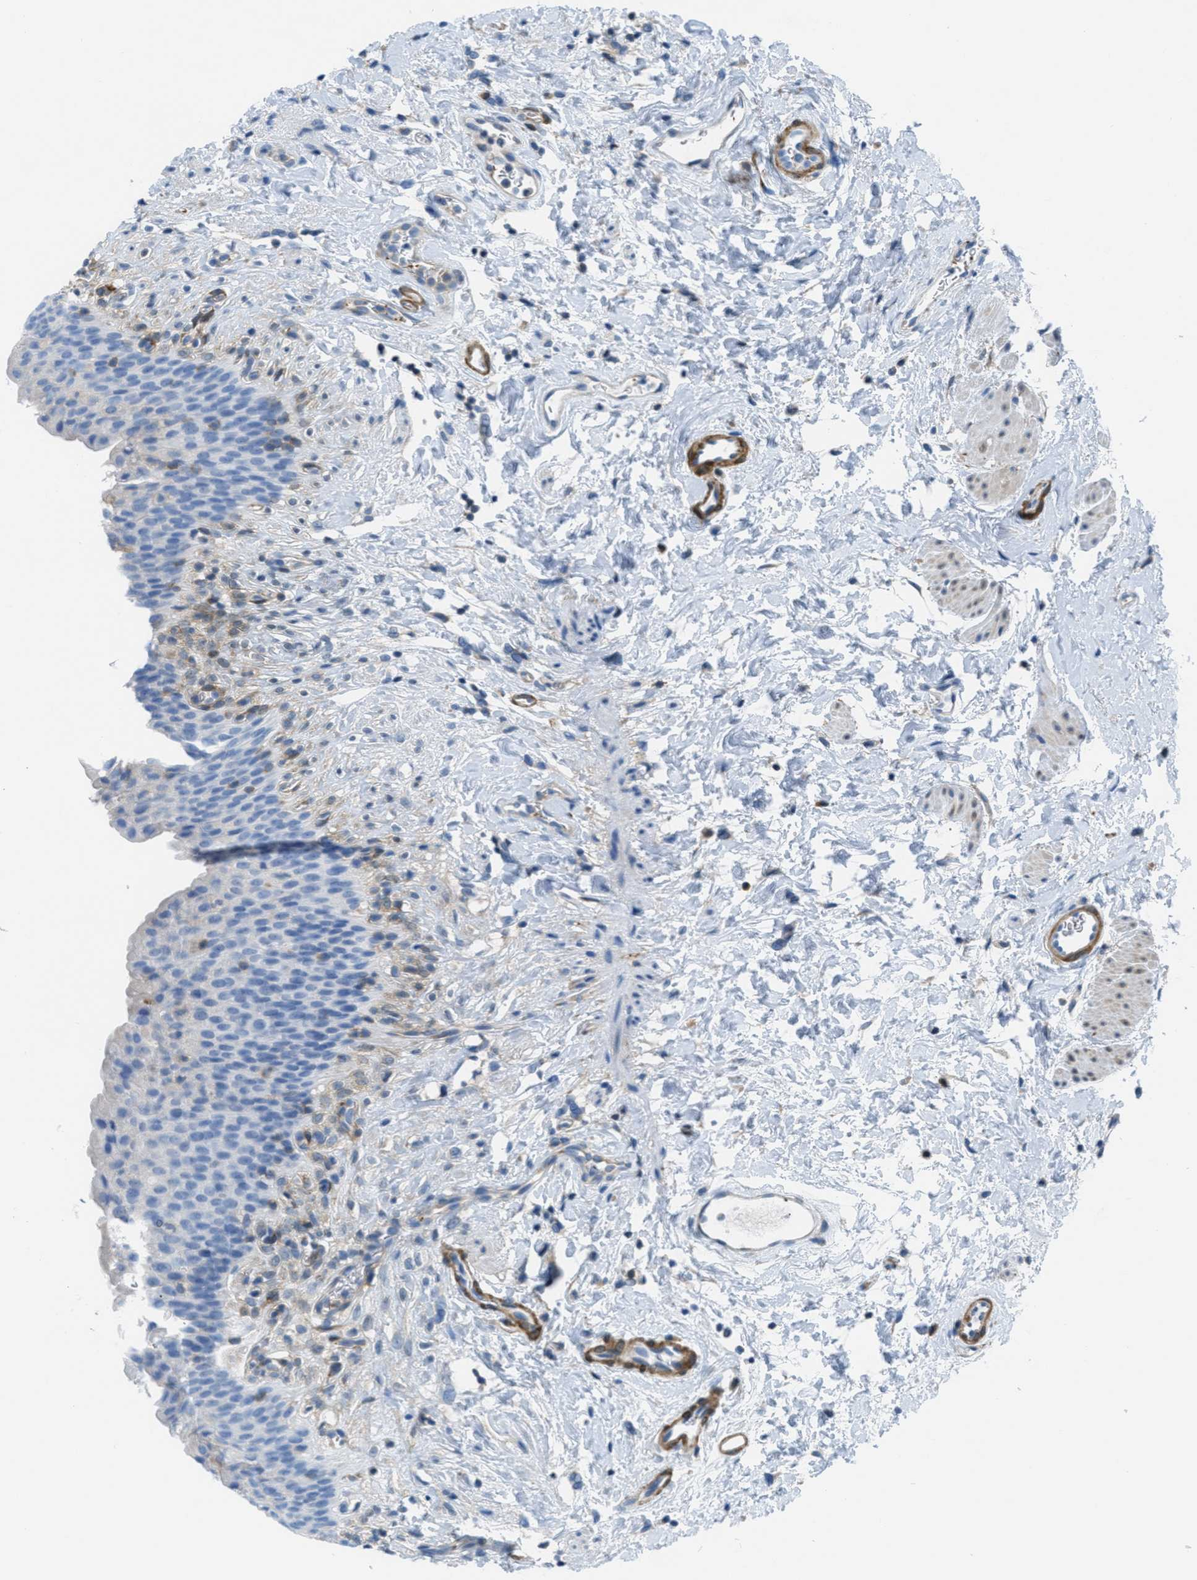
{"staining": {"intensity": "negative", "quantity": "none", "location": "none"}, "tissue": "urinary bladder", "cell_type": "Urothelial cells", "image_type": "normal", "snomed": [{"axis": "morphology", "description": "Normal tissue, NOS"}, {"axis": "topography", "description": "Urinary bladder"}], "caption": "IHC histopathology image of normal human urinary bladder stained for a protein (brown), which demonstrates no positivity in urothelial cells.", "gene": "MAPRE2", "patient": {"sex": "female", "age": 79}}